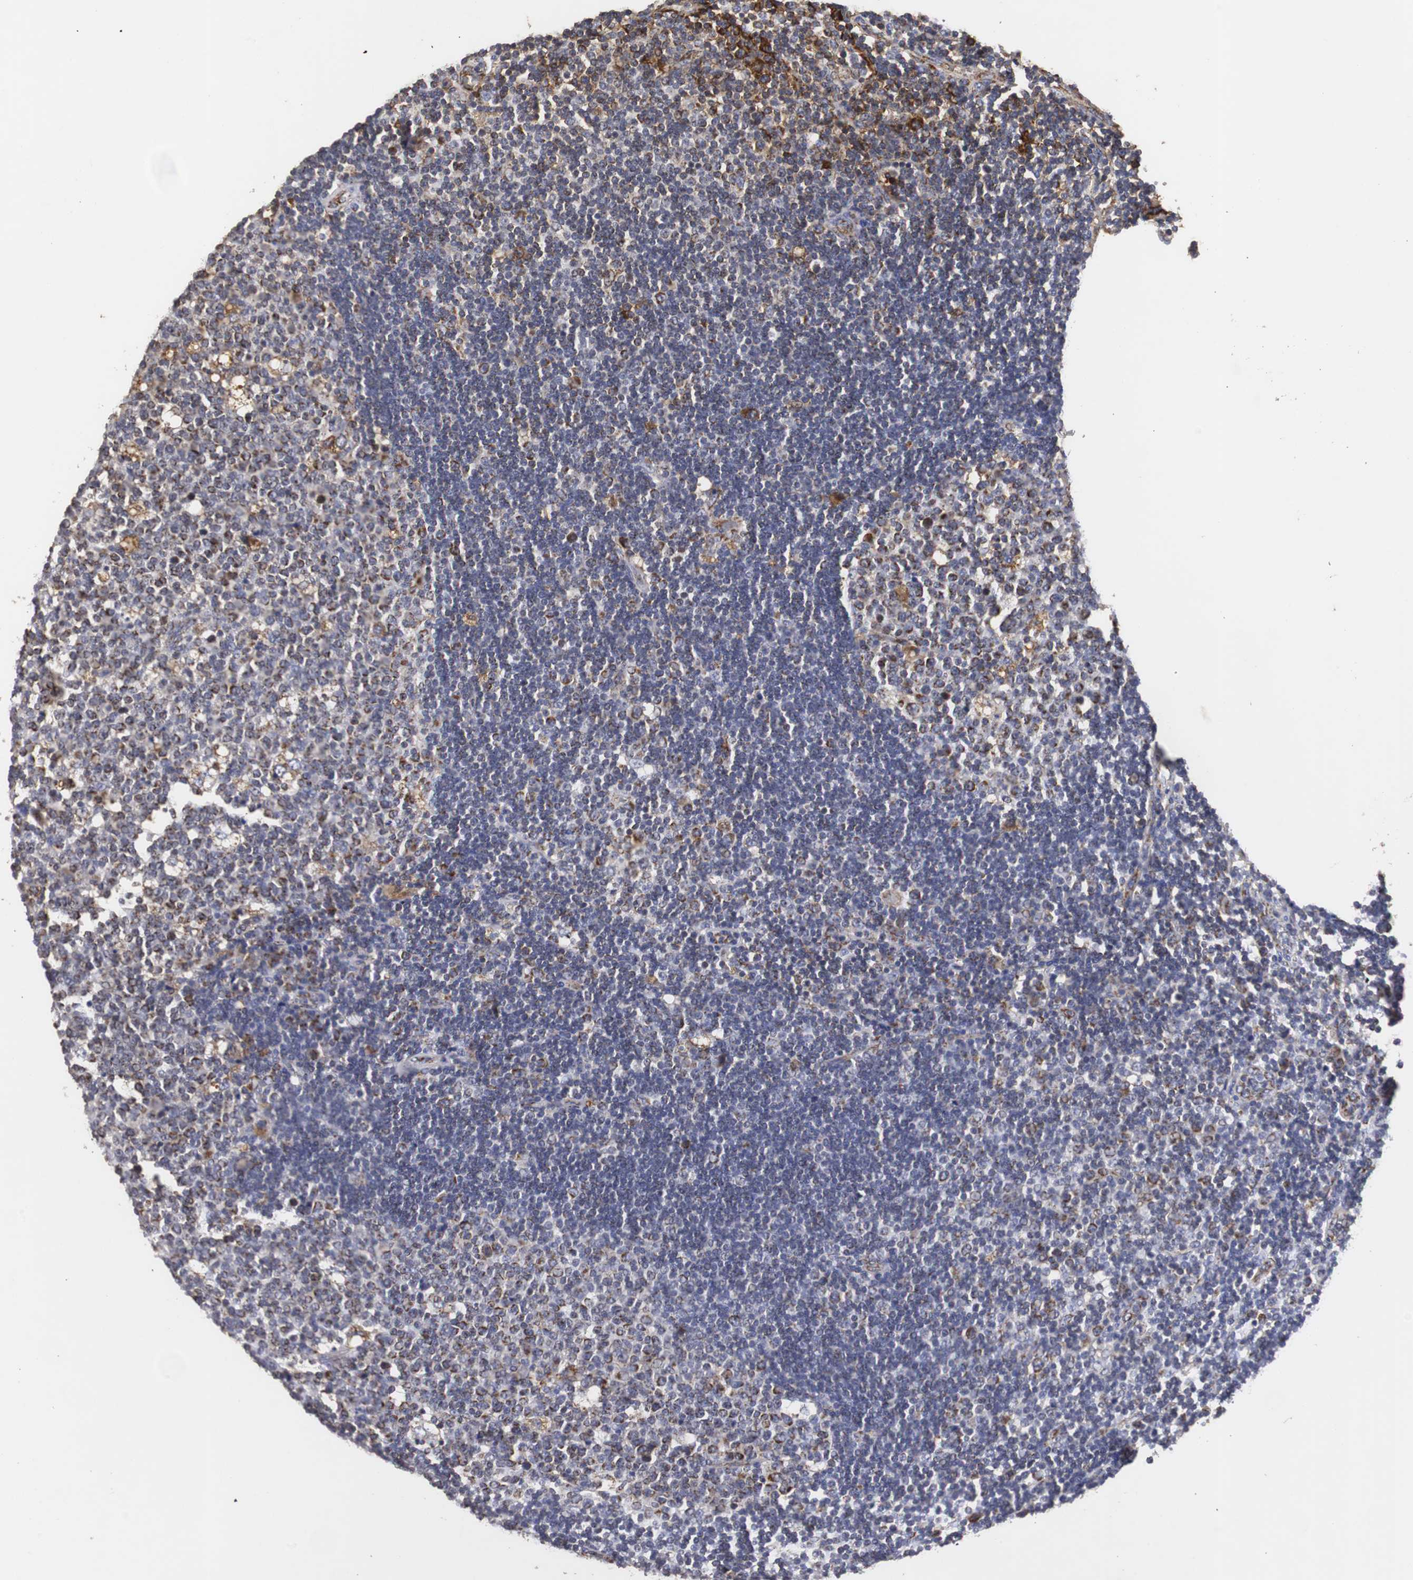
{"staining": {"intensity": "strong", "quantity": "25%-75%", "location": "cytoplasmic/membranous"}, "tissue": "lymph node", "cell_type": "Germinal center cells", "image_type": "normal", "snomed": [{"axis": "morphology", "description": "Normal tissue, NOS"}, {"axis": "topography", "description": "Lymph node"}, {"axis": "topography", "description": "Salivary gland"}], "caption": "Immunohistochemistry of benign lymph node displays high levels of strong cytoplasmic/membranous staining in about 25%-75% of germinal center cells.", "gene": "HSD17B10", "patient": {"sex": "male", "age": 8}}